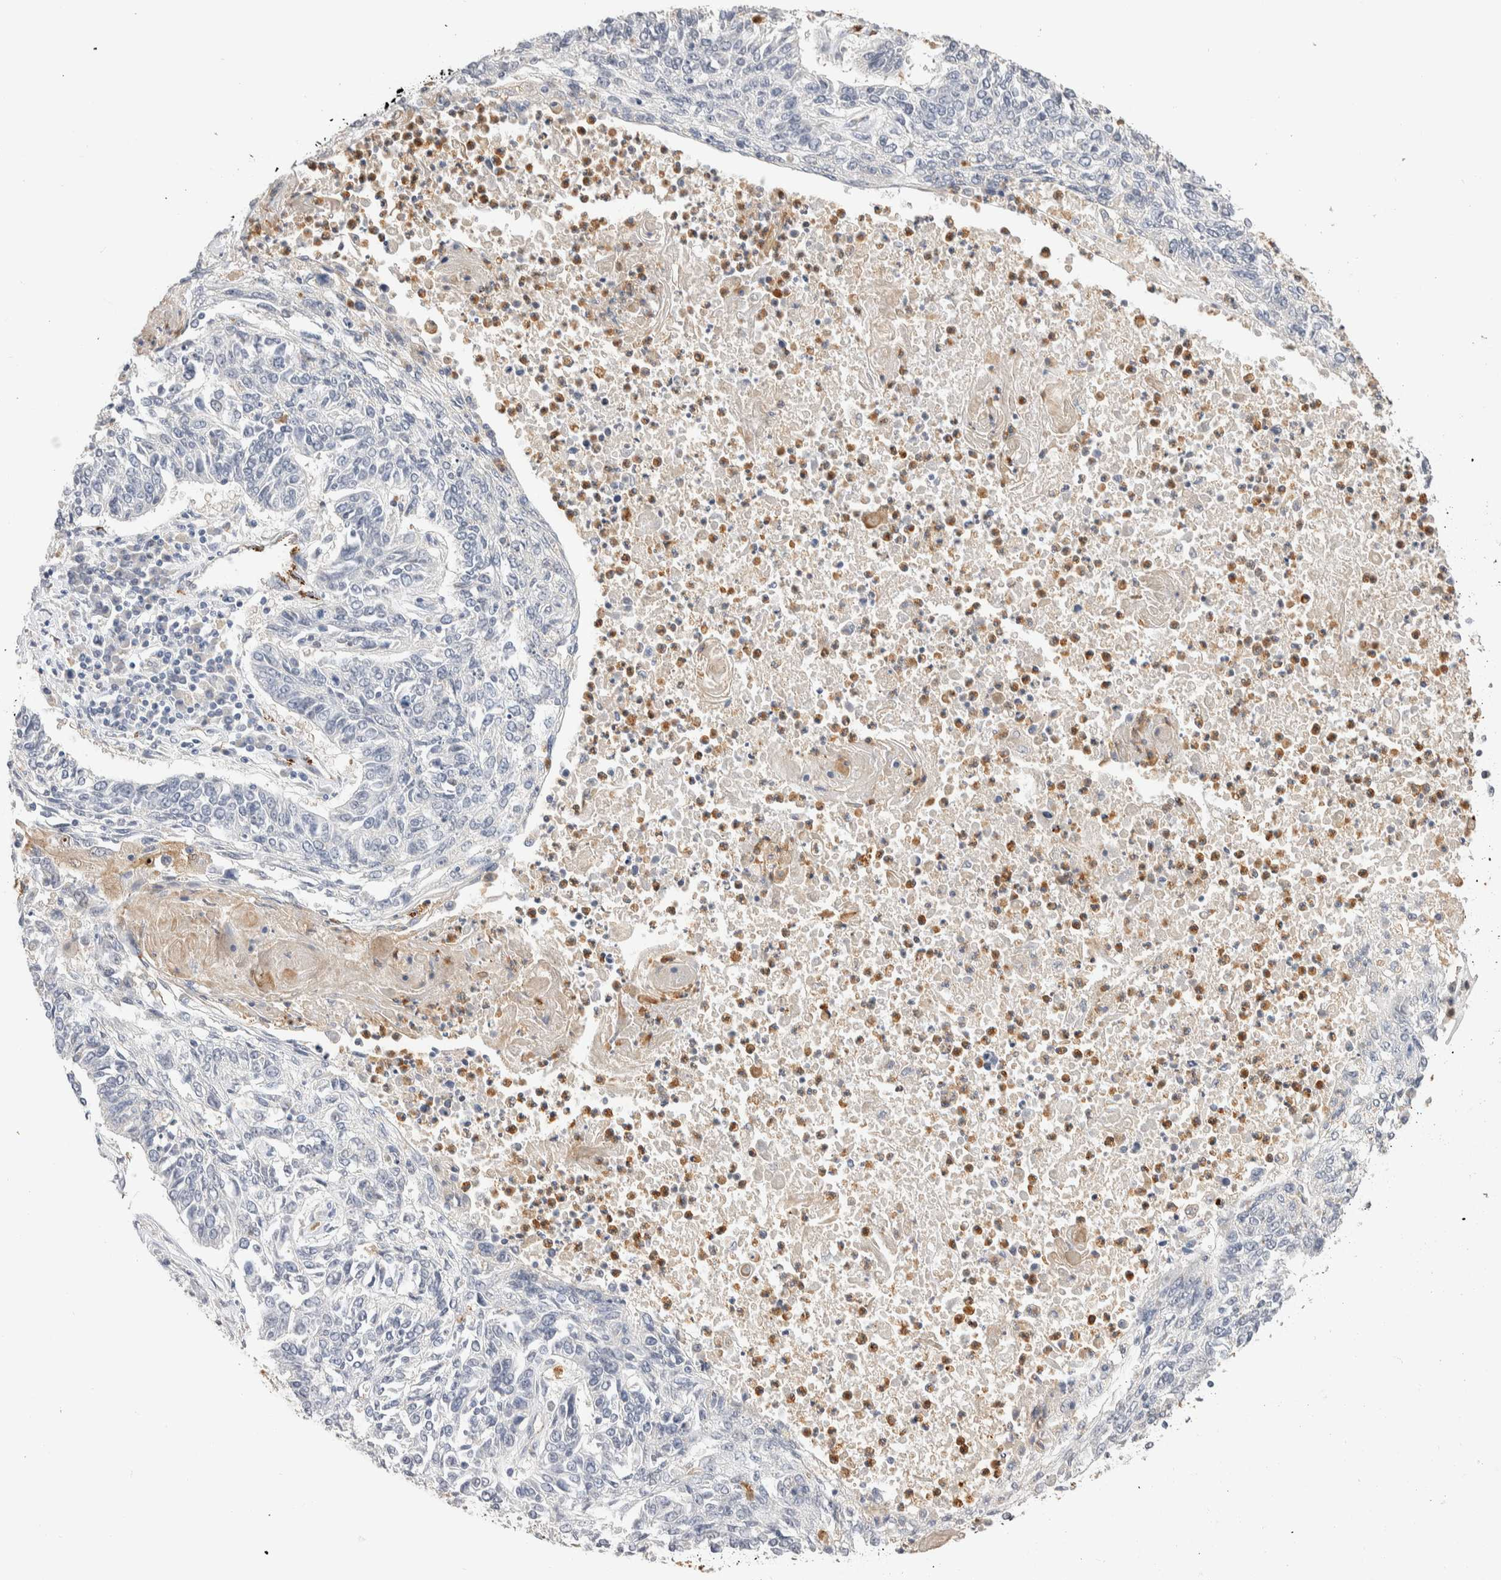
{"staining": {"intensity": "negative", "quantity": "none", "location": "none"}, "tissue": "lung cancer", "cell_type": "Tumor cells", "image_type": "cancer", "snomed": [{"axis": "morphology", "description": "Normal tissue, NOS"}, {"axis": "morphology", "description": "Squamous cell carcinoma, NOS"}, {"axis": "topography", "description": "Cartilage tissue"}, {"axis": "topography", "description": "Bronchus"}, {"axis": "topography", "description": "Lung"}], "caption": "An image of human lung cancer is negative for staining in tumor cells.", "gene": "NSMAF", "patient": {"sex": "female", "age": 49}}